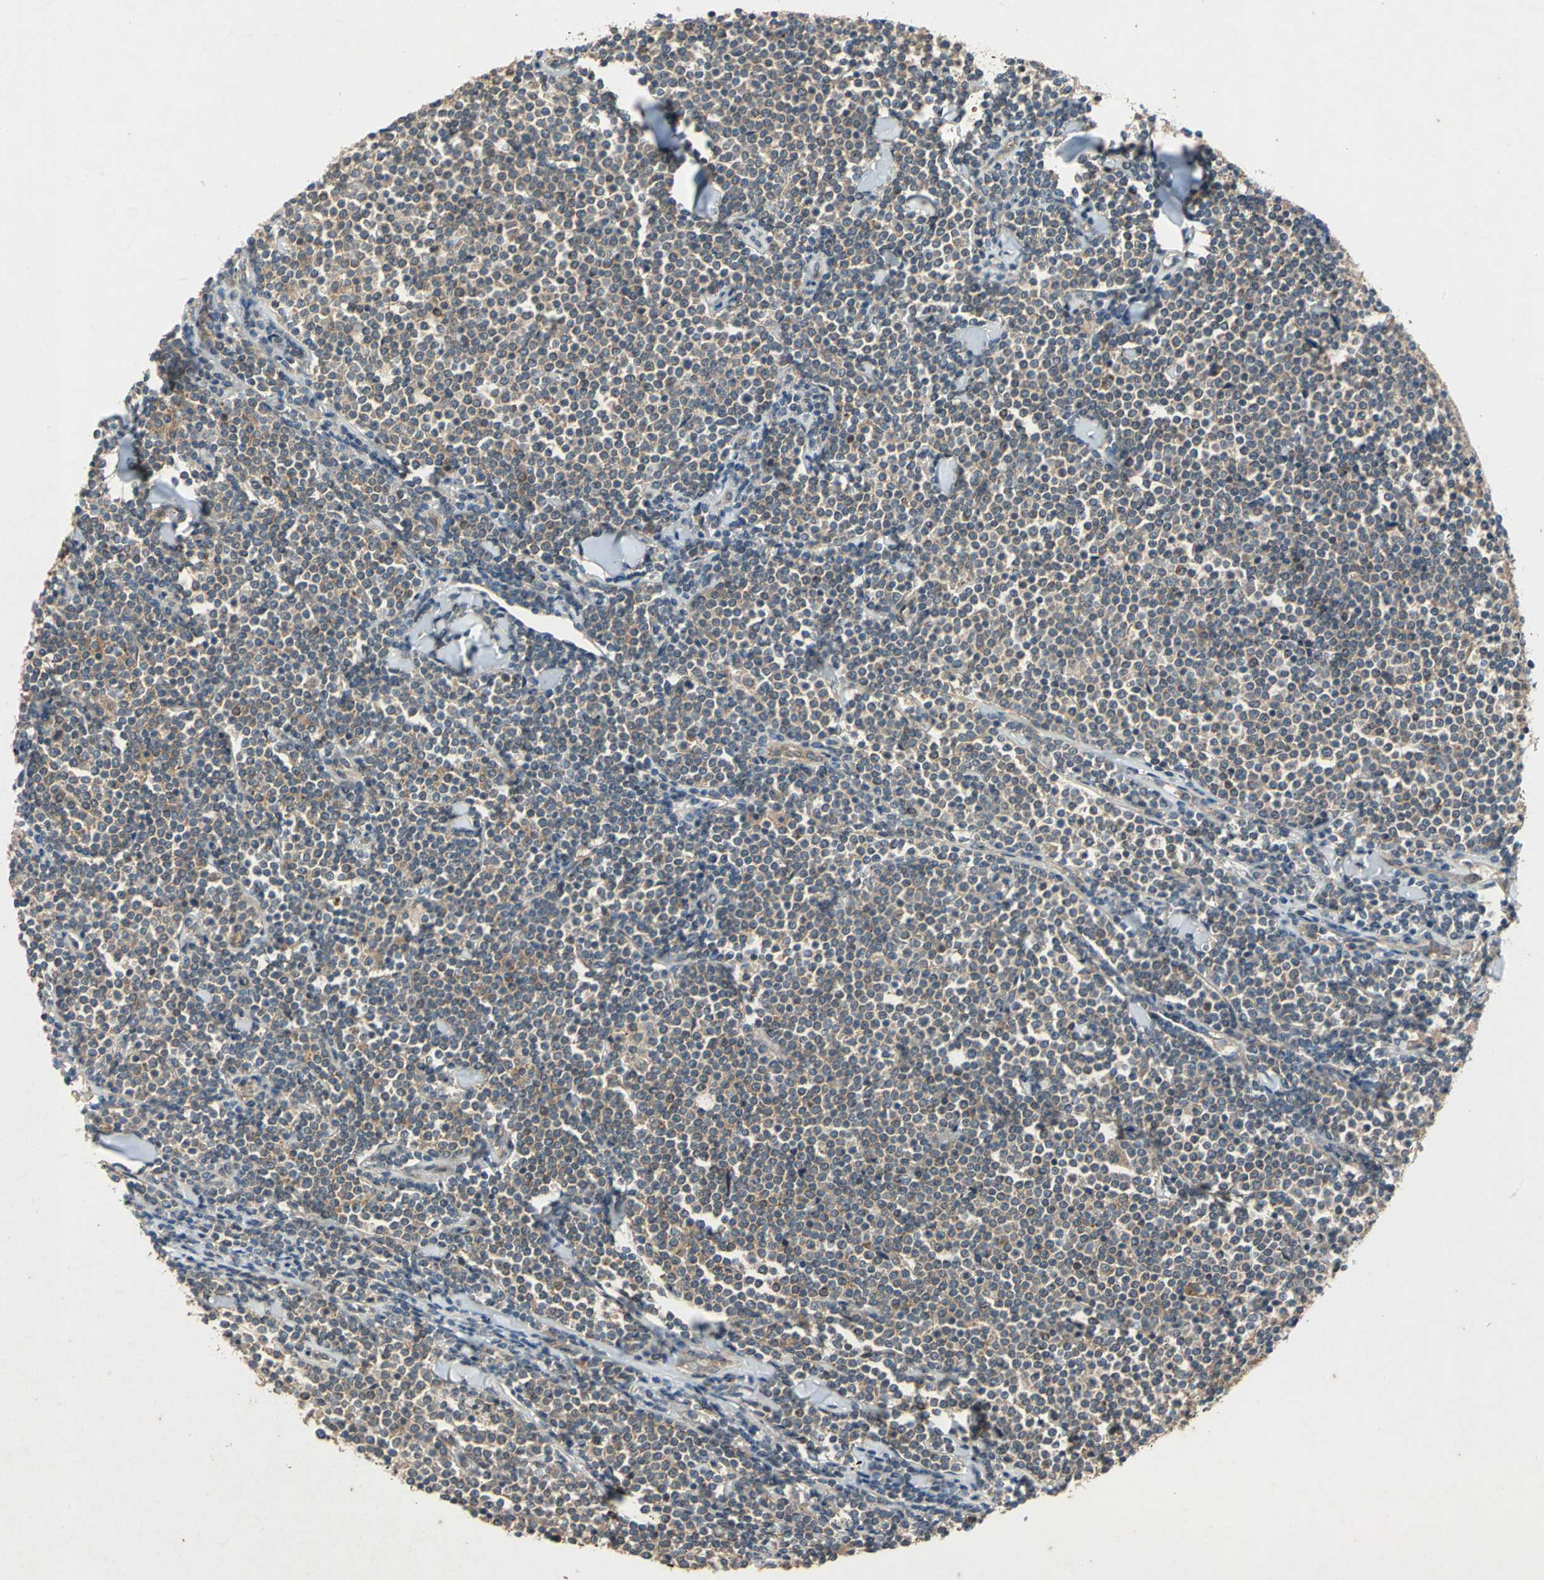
{"staining": {"intensity": "weak", "quantity": ">75%", "location": "cytoplasmic/membranous"}, "tissue": "lymphoma", "cell_type": "Tumor cells", "image_type": "cancer", "snomed": [{"axis": "morphology", "description": "Malignant lymphoma, non-Hodgkin's type, Low grade"}, {"axis": "topography", "description": "Soft tissue"}], "caption": "Low-grade malignant lymphoma, non-Hodgkin's type stained with a protein marker demonstrates weak staining in tumor cells.", "gene": "EMCN", "patient": {"sex": "male", "age": 92}}